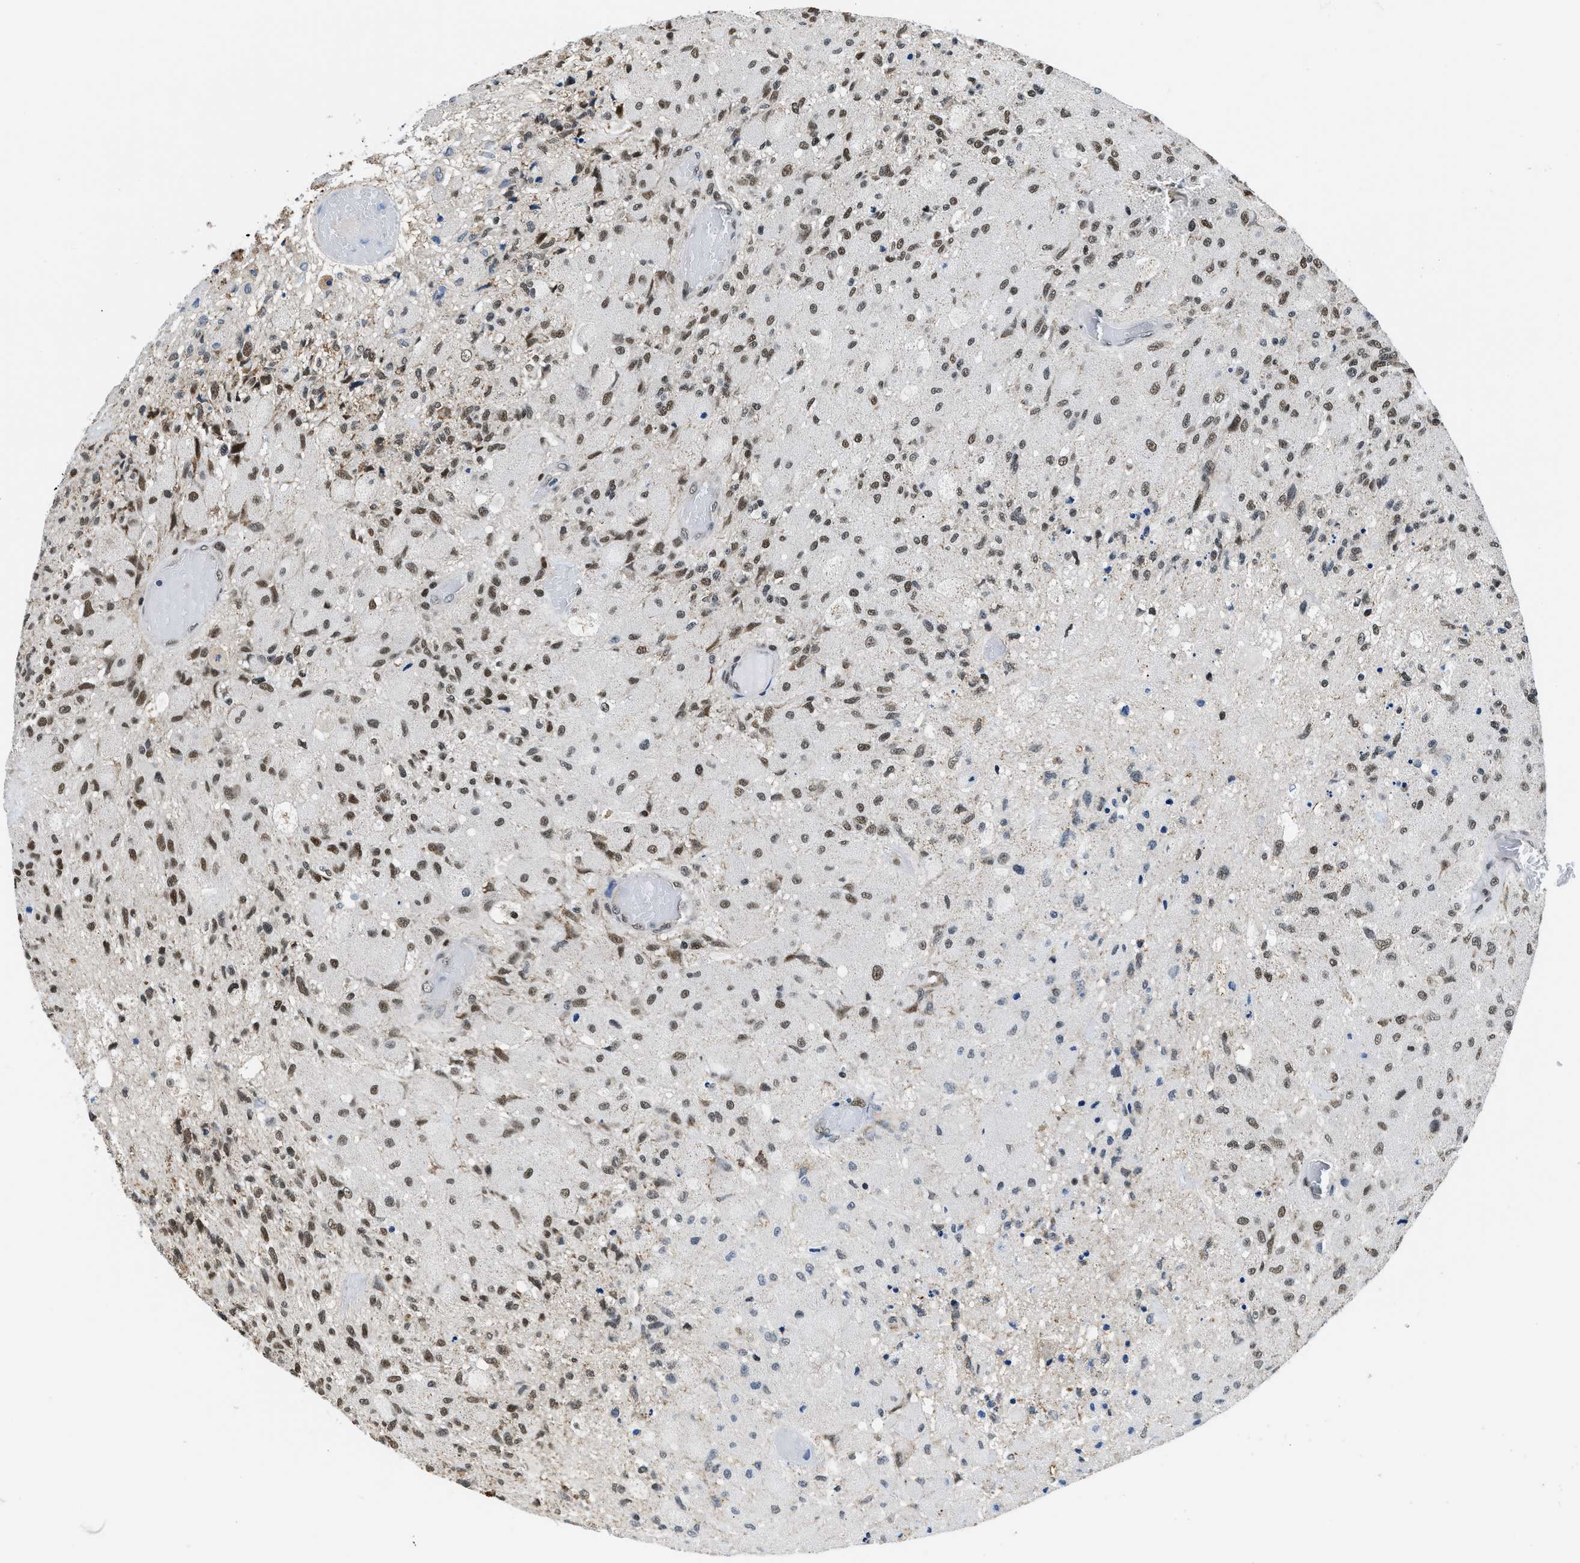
{"staining": {"intensity": "moderate", "quantity": ">75%", "location": "nuclear"}, "tissue": "glioma", "cell_type": "Tumor cells", "image_type": "cancer", "snomed": [{"axis": "morphology", "description": "Normal tissue, NOS"}, {"axis": "morphology", "description": "Glioma, malignant, High grade"}, {"axis": "topography", "description": "Cerebral cortex"}], "caption": "Immunohistochemical staining of glioma exhibits moderate nuclear protein positivity in approximately >75% of tumor cells.", "gene": "KDM3B", "patient": {"sex": "male", "age": 77}}